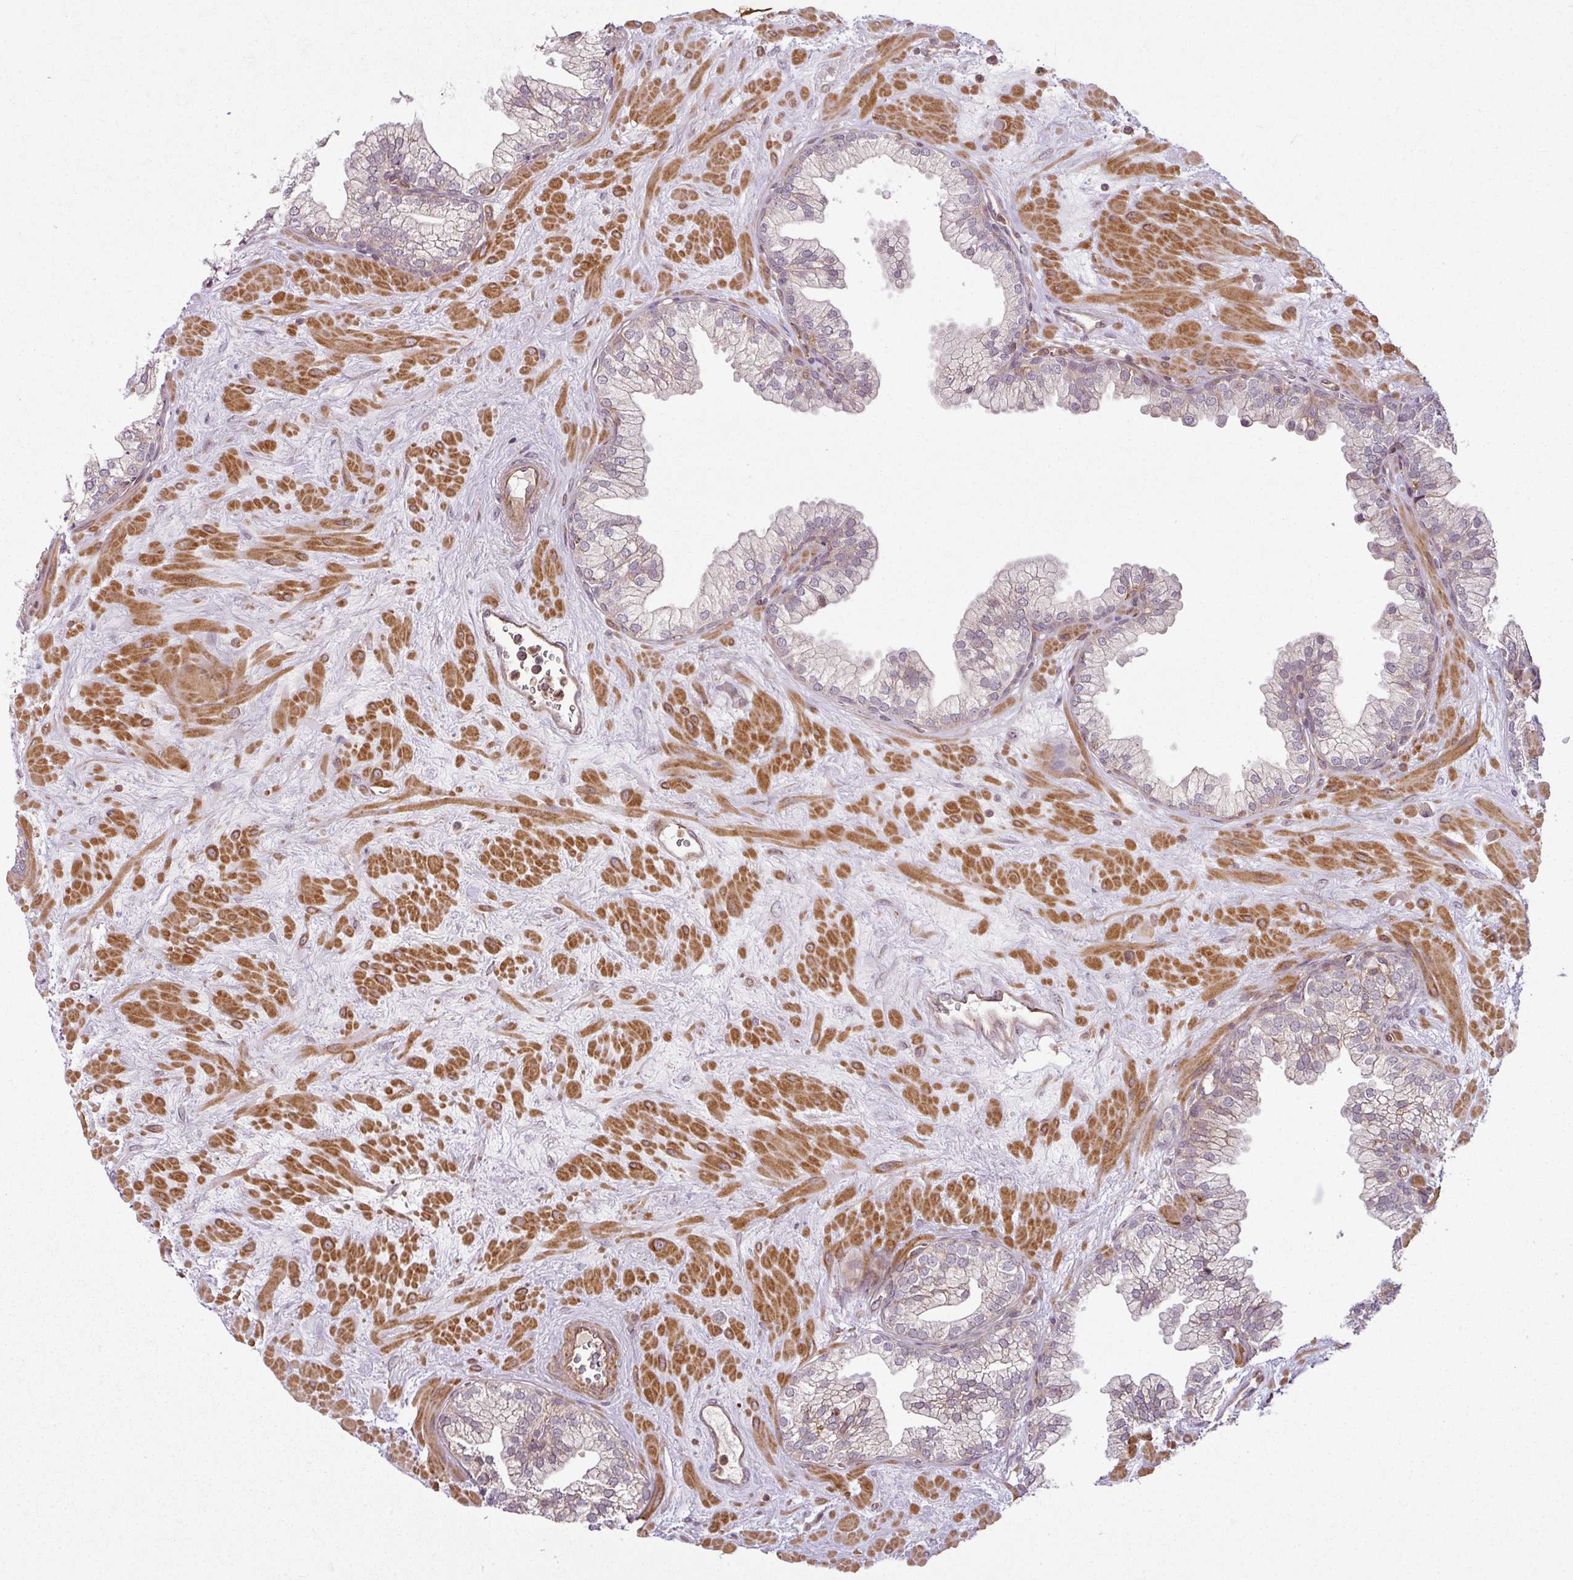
{"staining": {"intensity": "weak", "quantity": "<25%", "location": "cytoplasmic/membranous"}, "tissue": "prostate", "cell_type": "Glandular cells", "image_type": "normal", "snomed": [{"axis": "morphology", "description": "Normal tissue, NOS"}, {"axis": "topography", "description": "Prostate"}, {"axis": "topography", "description": "Peripheral nerve tissue"}], "caption": "High power microscopy micrograph of an immunohistochemistry (IHC) micrograph of unremarkable prostate, revealing no significant expression in glandular cells.", "gene": "ATAT1", "patient": {"sex": "male", "age": 61}}